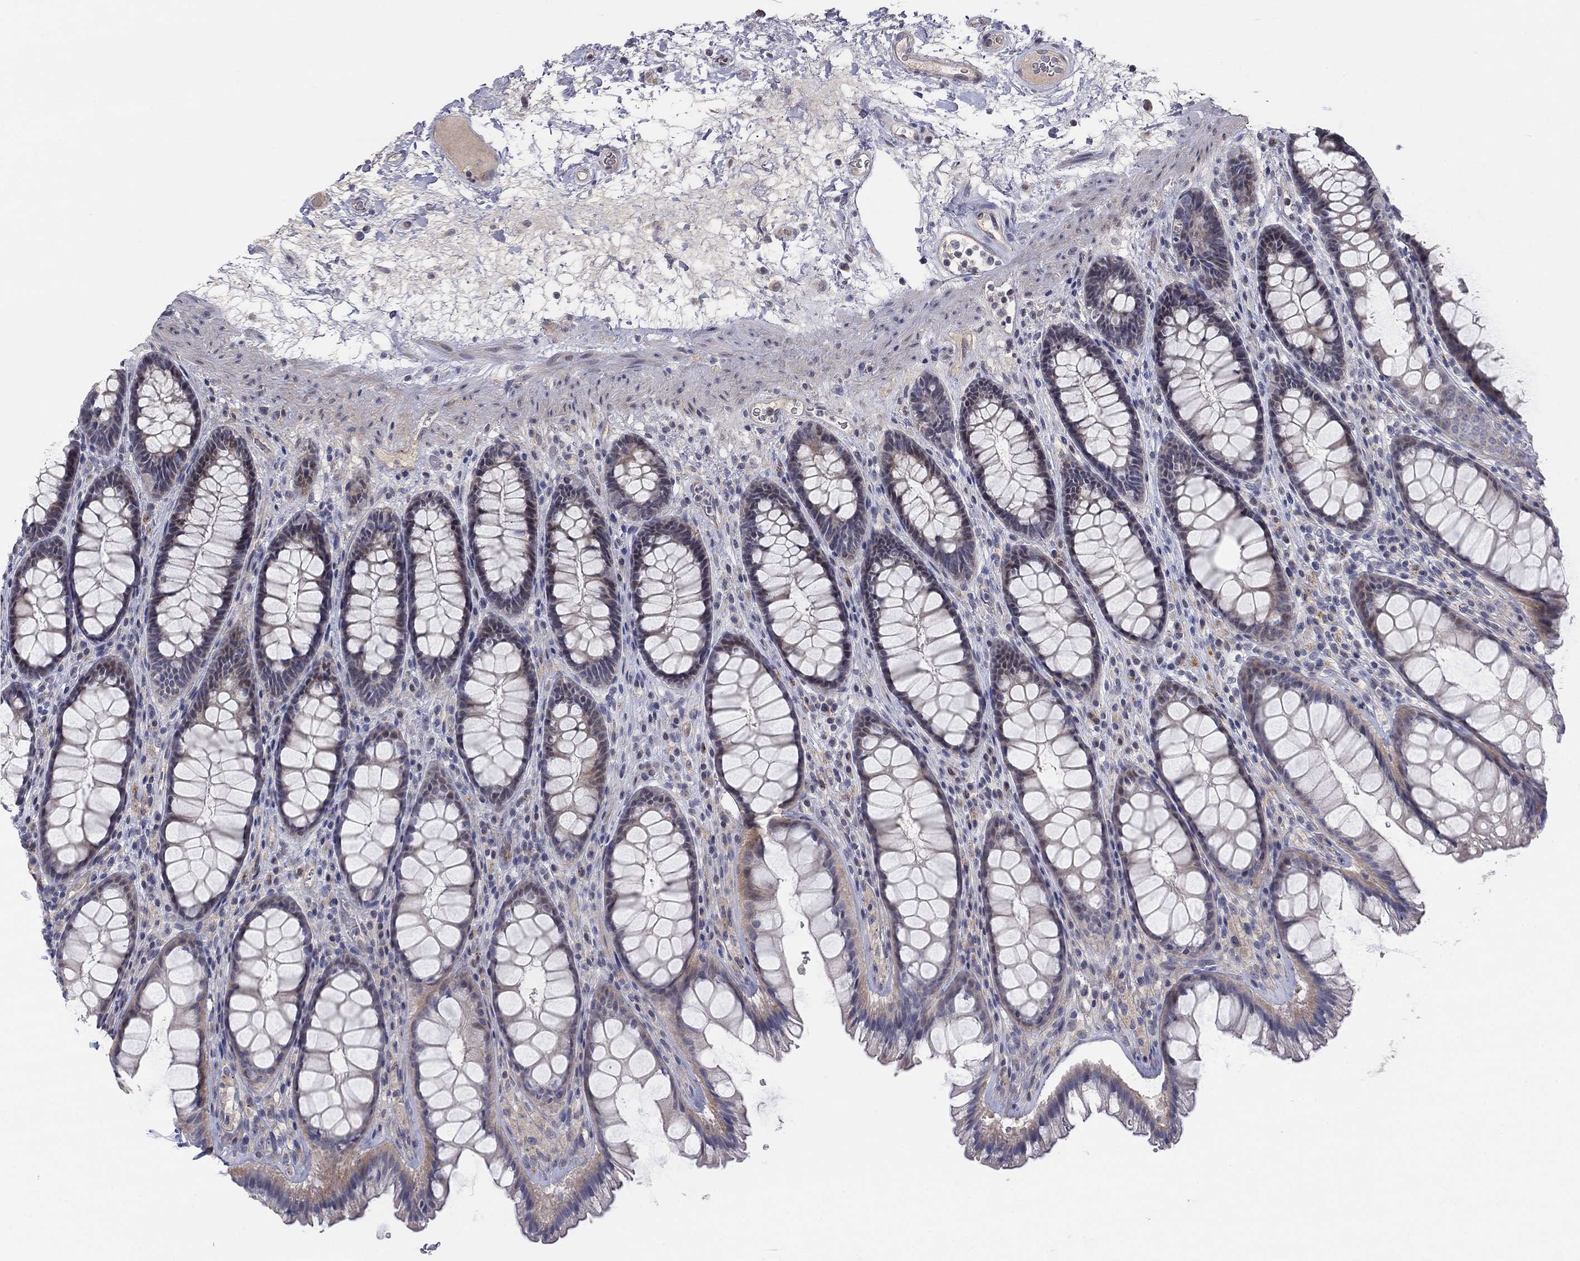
{"staining": {"intensity": "weak", "quantity": "25%-75%", "location": "cytoplasmic/membranous"}, "tissue": "rectum", "cell_type": "Glandular cells", "image_type": "normal", "snomed": [{"axis": "morphology", "description": "Normal tissue, NOS"}, {"axis": "topography", "description": "Rectum"}], "caption": "Immunohistochemistry (IHC) (DAB (3,3'-diaminobenzidine)) staining of normal rectum displays weak cytoplasmic/membranous protein expression in approximately 25%-75% of glandular cells.", "gene": "AMN1", "patient": {"sex": "male", "age": 72}}